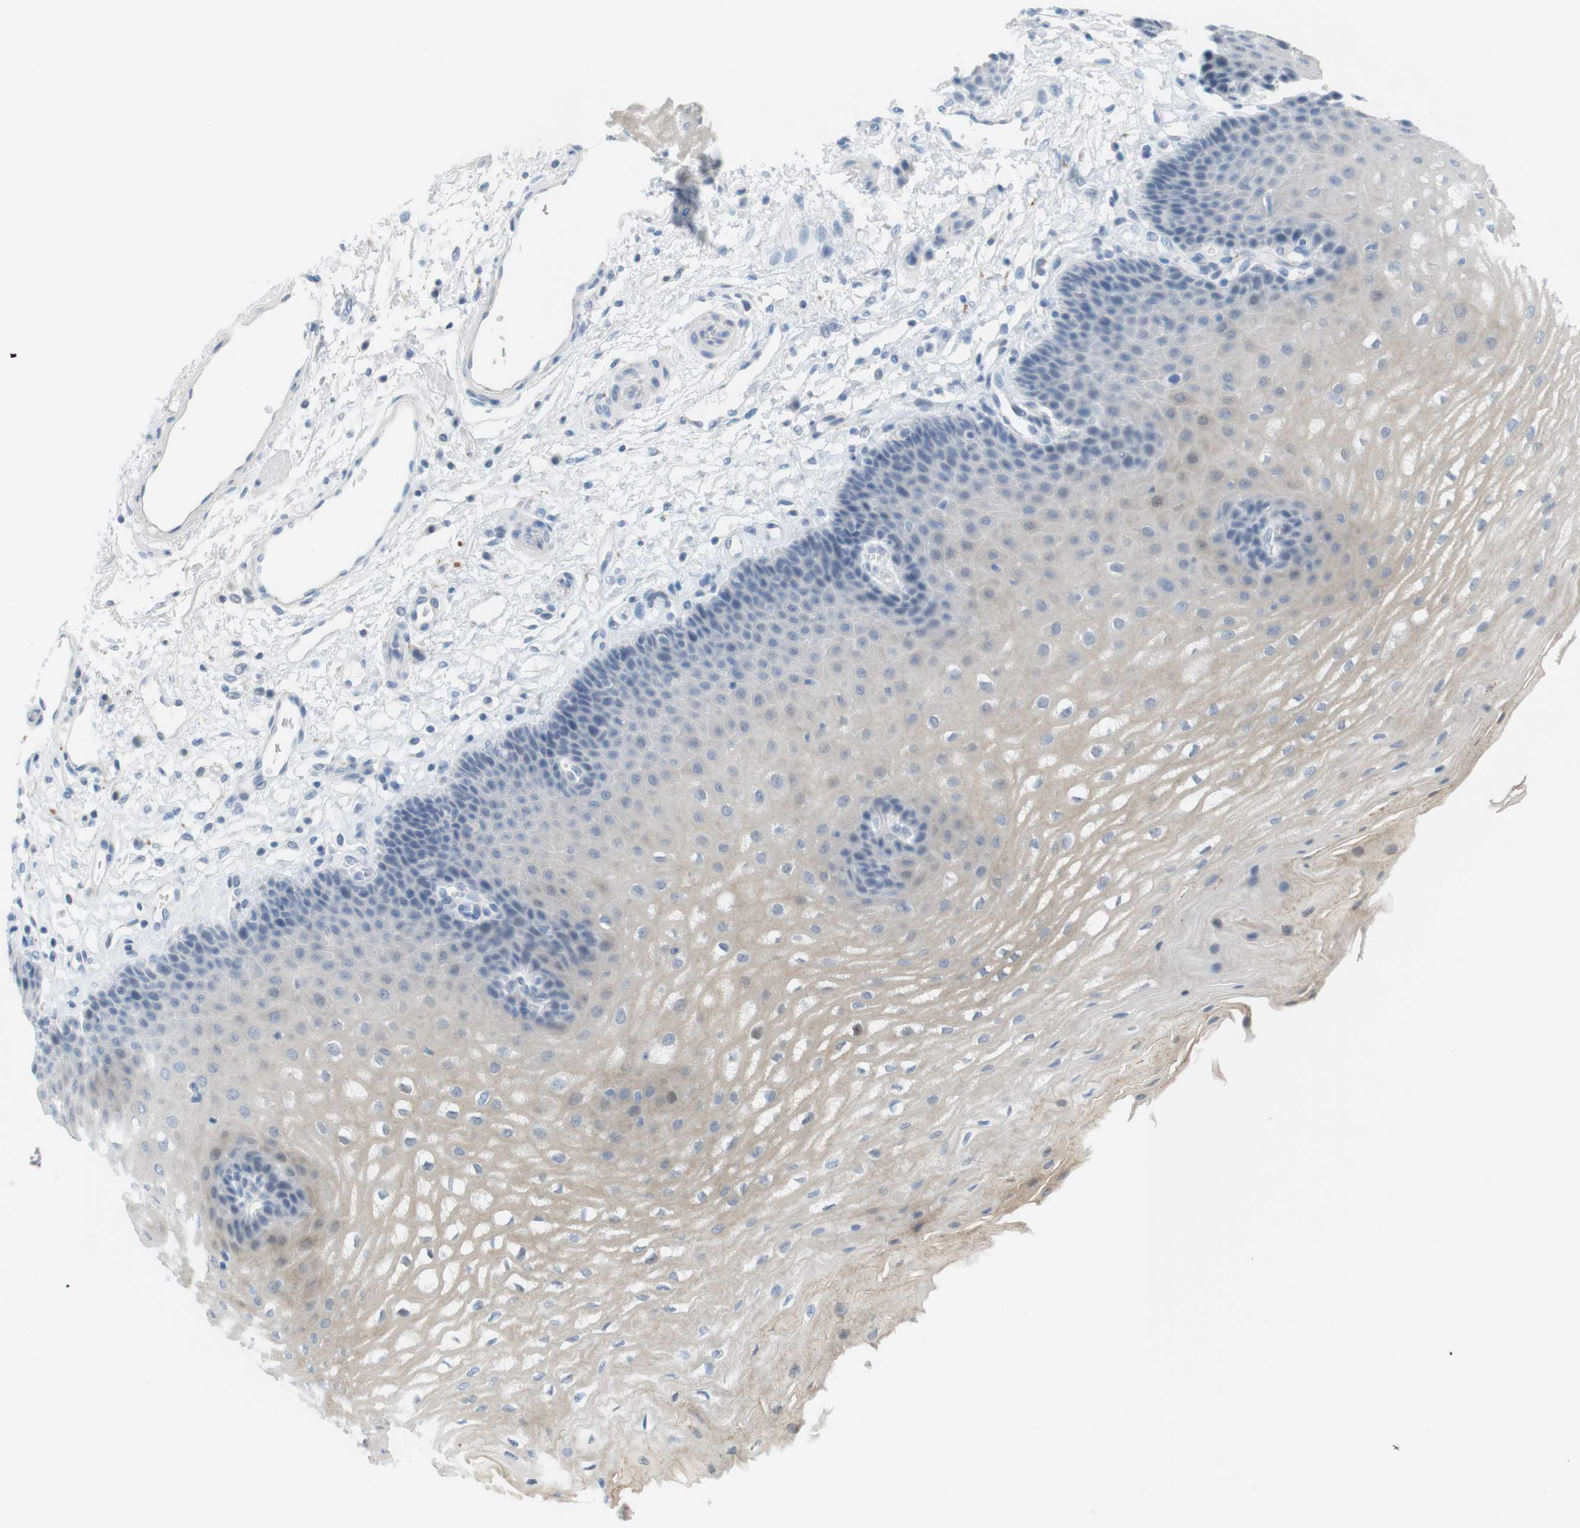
{"staining": {"intensity": "weak", "quantity": "<25%", "location": "cytoplasmic/membranous"}, "tissue": "esophagus", "cell_type": "Squamous epithelial cells", "image_type": "normal", "snomed": [{"axis": "morphology", "description": "Normal tissue, NOS"}, {"axis": "topography", "description": "Esophagus"}], "caption": "IHC photomicrograph of normal human esophagus stained for a protein (brown), which displays no positivity in squamous epithelial cells.", "gene": "YIPF1", "patient": {"sex": "male", "age": 54}}